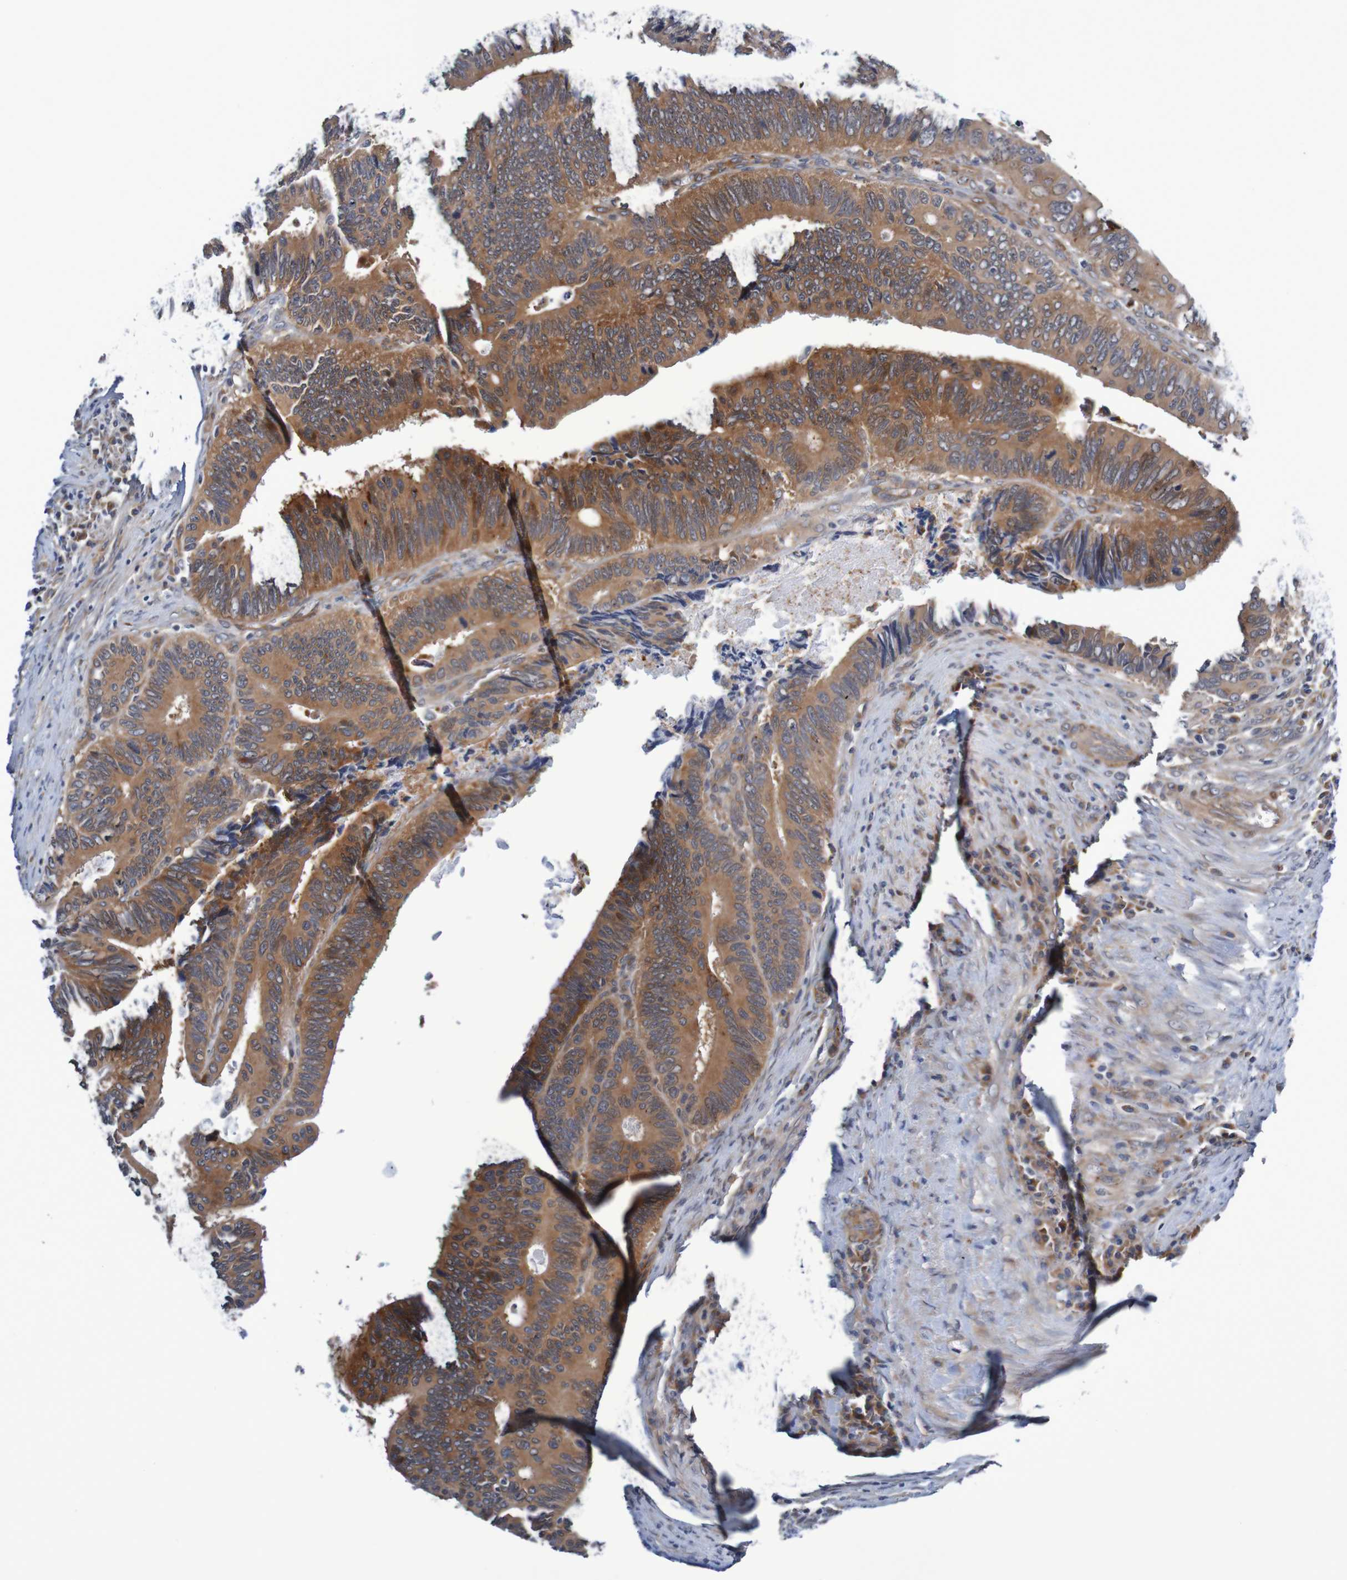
{"staining": {"intensity": "moderate", "quantity": ">75%", "location": "cytoplasmic/membranous"}, "tissue": "colorectal cancer", "cell_type": "Tumor cells", "image_type": "cancer", "snomed": [{"axis": "morphology", "description": "Inflammation, NOS"}, {"axis": "morphology", "description": "Adenocarcinoma, NOS"}, {"axis": "topography", "description": "Colon"}], "caption": "Immunohistochemistry photomicrograph of human colorectal cancer (adenocarcinoma) stained for a protein (brown), which shows medium levels of moderate cytoplasmic/membranous positivity in about >75% of tumor cells.", "gene": "CPED1", "patient": {"sex": "male", "age": 72}}